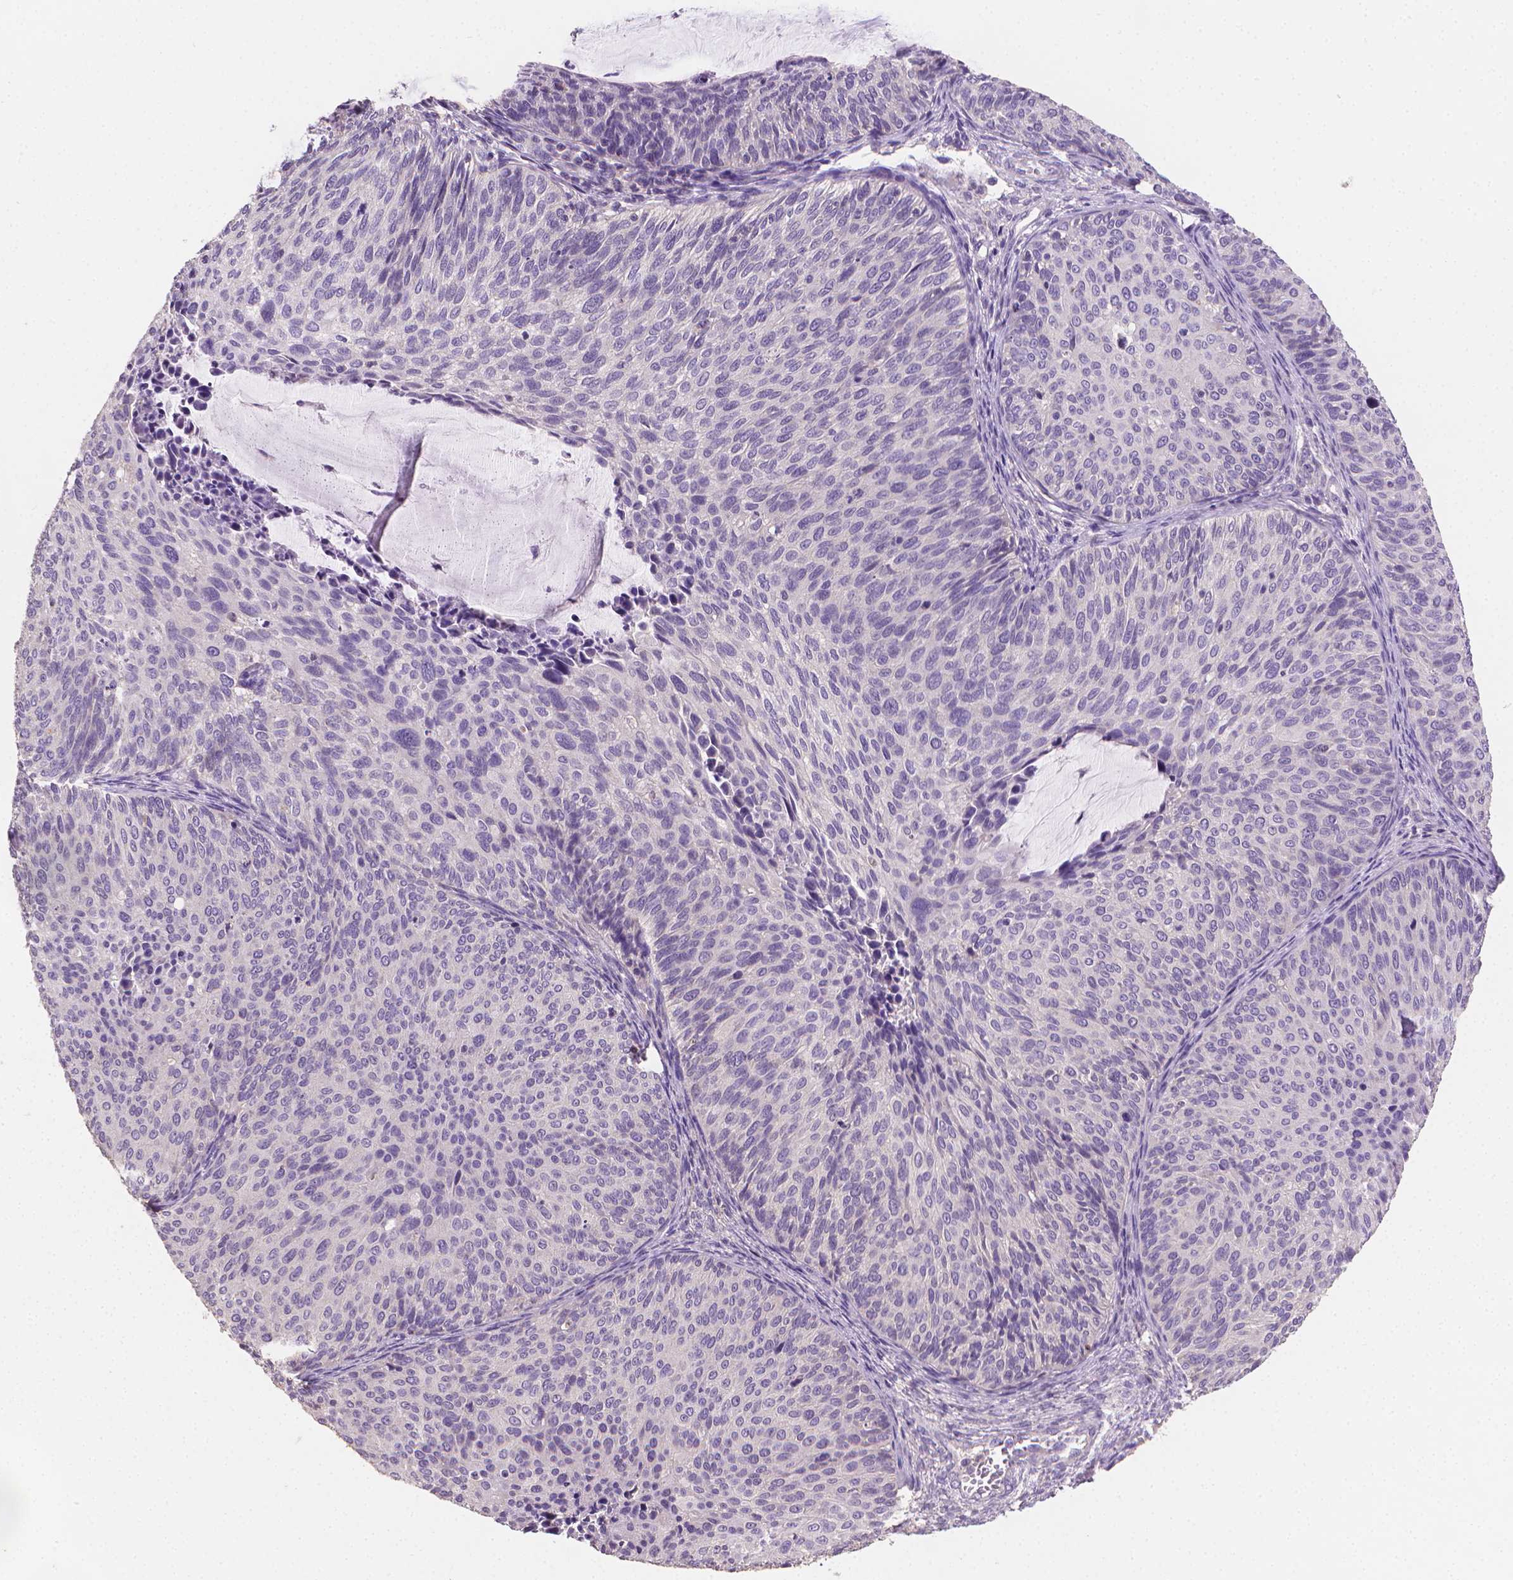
{"staining": {"intensity": "negative", "quantity": "none", "location": "none"}, "tissue": "cervical cancer", "cell_type": "Tumor cells", "image_type": "cancer", "snomed": [{"axis": "morphology", "description": "Squamous cell carcinoma, NOS"}, {"axis": "topography", "description": "Cervix"}], "caption": "Immunohistochemistry (IHC) of cervical cancer (squamous cell carcinoma) displays no staining in tumor cells. Brightfield microscopy of immunohistochemistry stained with DAB (brown) and hematoxylin (blue), captured at high magnification.", "gene": "CATIP", "patient": {"sex": "female", "age": 36}}